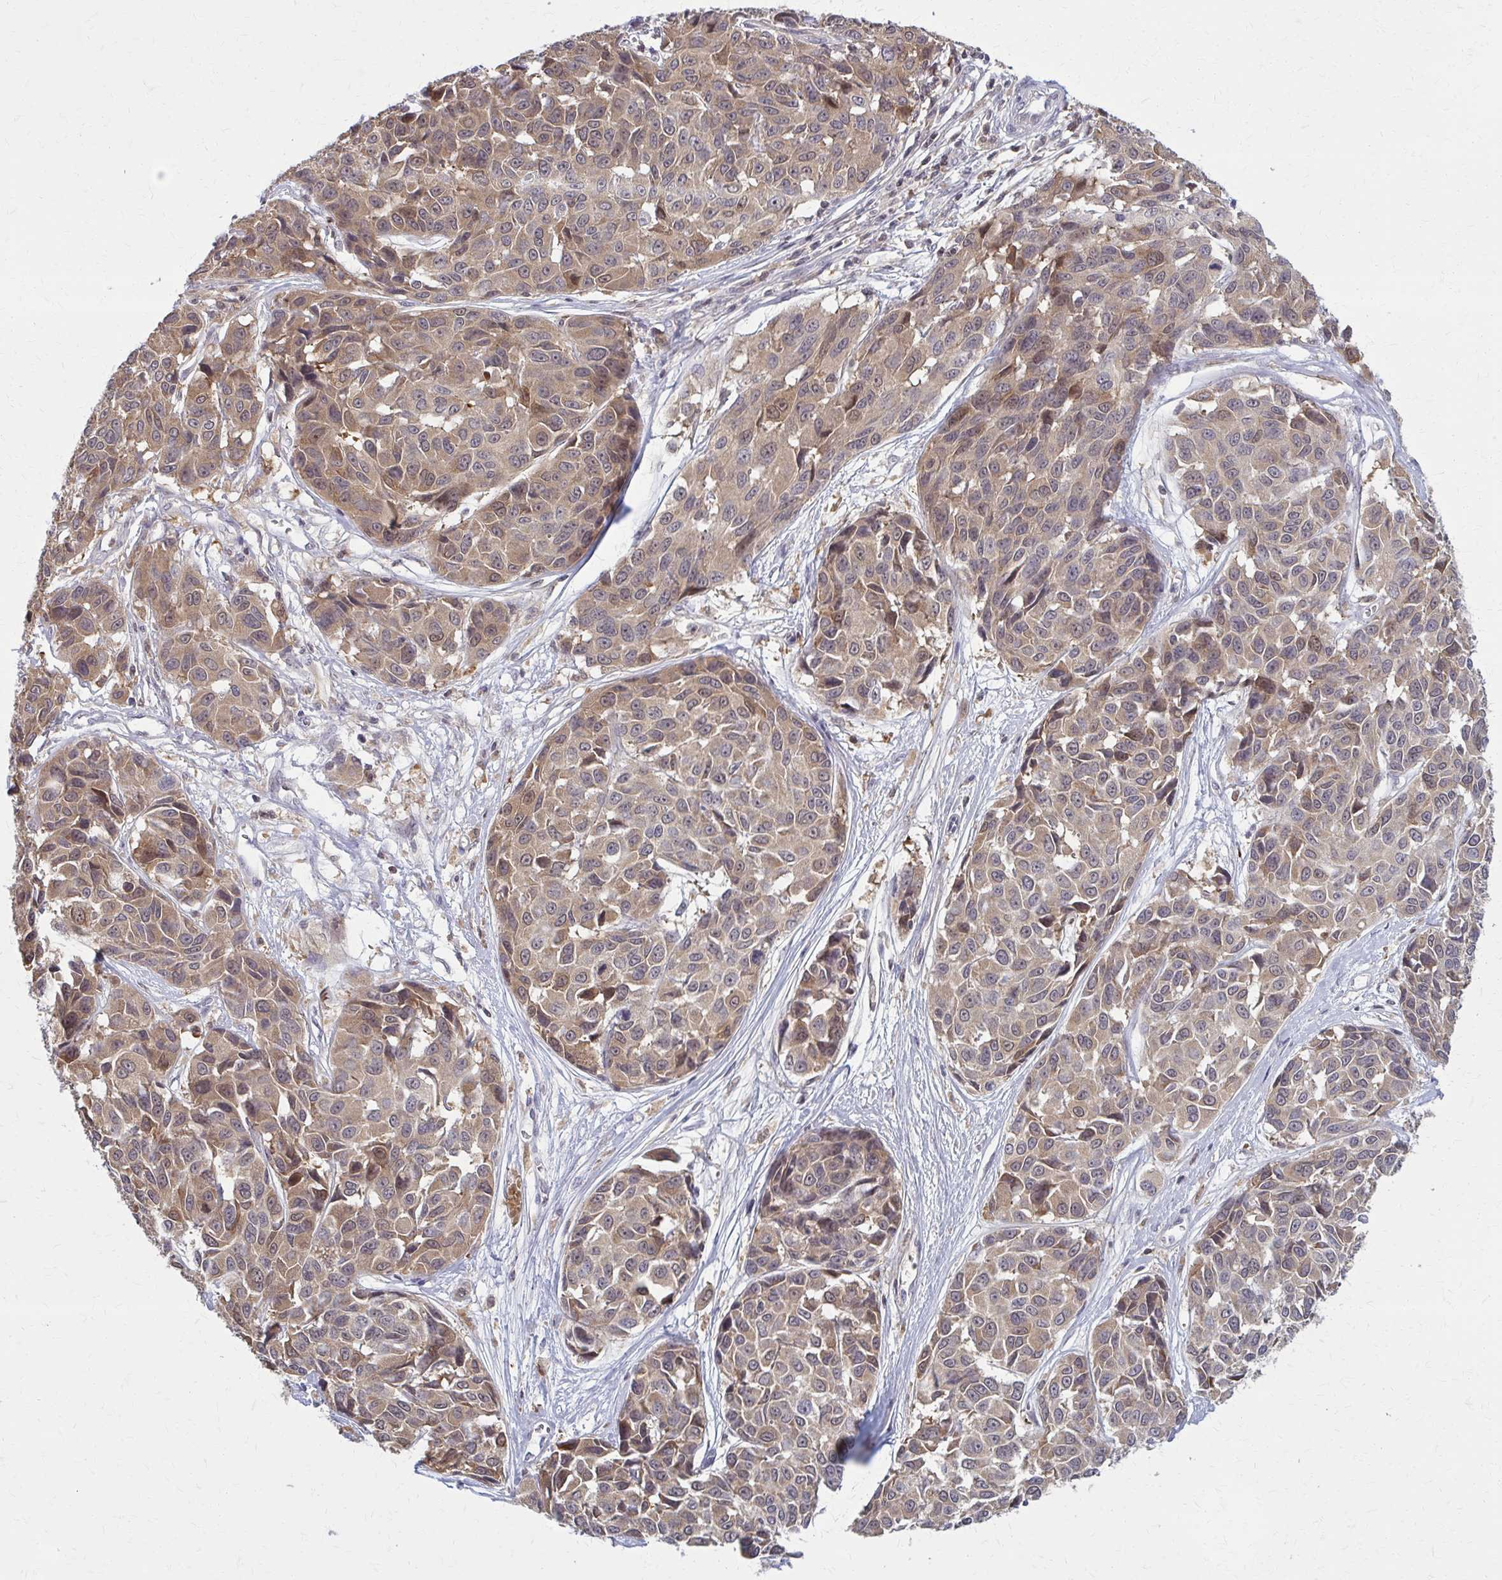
{"staining": {"intensity": "moderate", "quantity": ">75%", "location": "cytoplasmic/membranous"}, "tissue": "melanoma", "cell_type": "Tumor cells", "image_type": "cancer", "snomed": [{"axis": "morphology", "description": "Malignant melanoma, NOS"}, {"axis": "topography", "description": "Skin"}], "caption": "Melanoma tissue shows moderate cytoplasmic/membranous expression in about >75% of tumor cells", "gene": "DBI", "patient": {"sex": "female", "age": 66}}